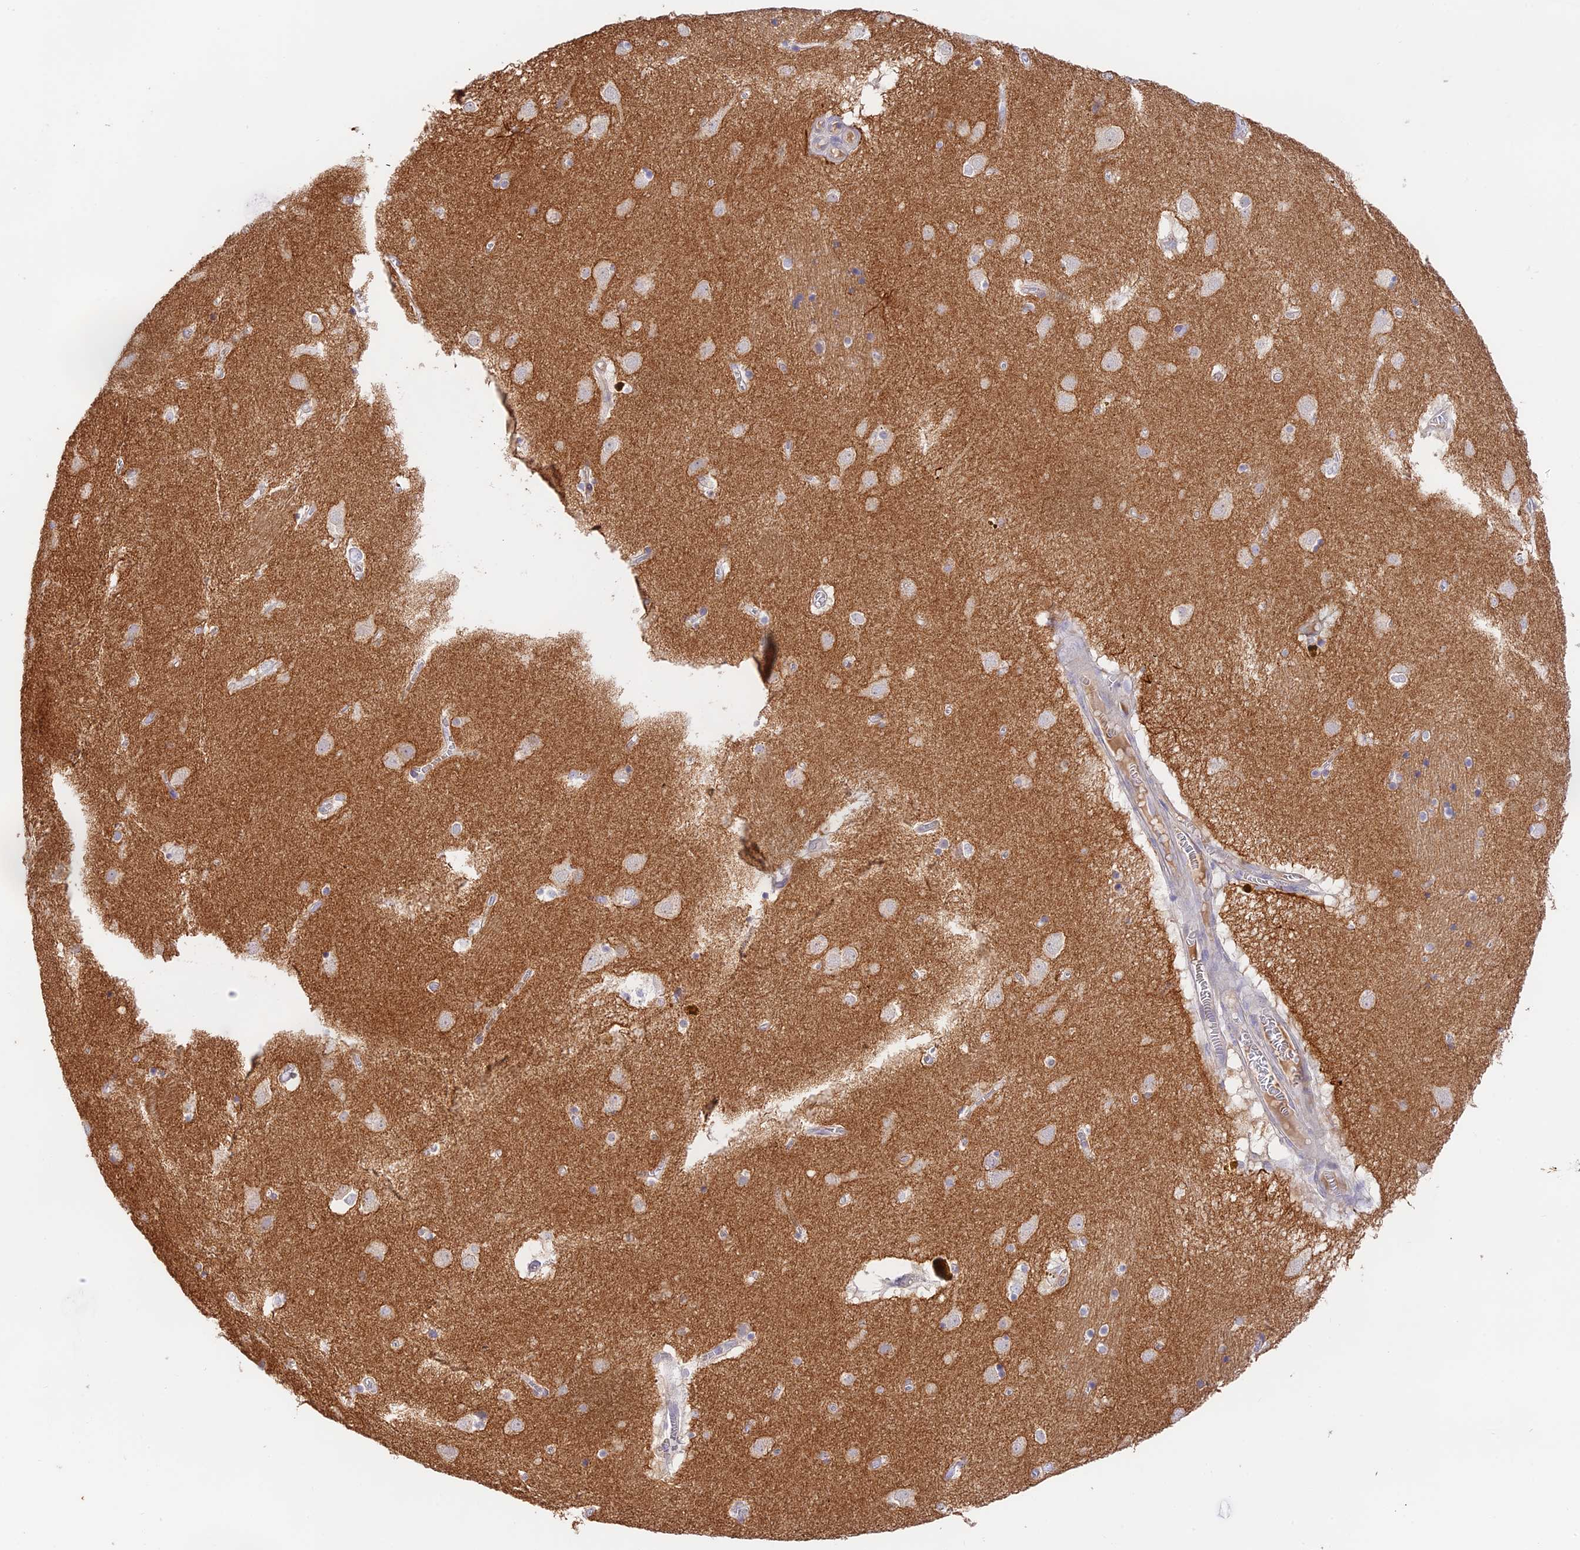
{"staining": {"intensity": "negative", "quantity": "none", "location": "none"}, "tissue": "caudate", "cell_type": "Glial cells", "image_type": "normal", "snomed": [{"axis": "morphology", "description": "Normal tissue, NOS"}, {"axis": "topography", "description": "Lateral ventricle wall"}], "caption": "The histopathology image reveals no staining of glial cells in unremarkable caudate. (DAB immunohistochemistry (IHC) with hematoxylin counter stain).", "gene": "CAMSAP3", "patient": {"sex": "male", "age": 70}}